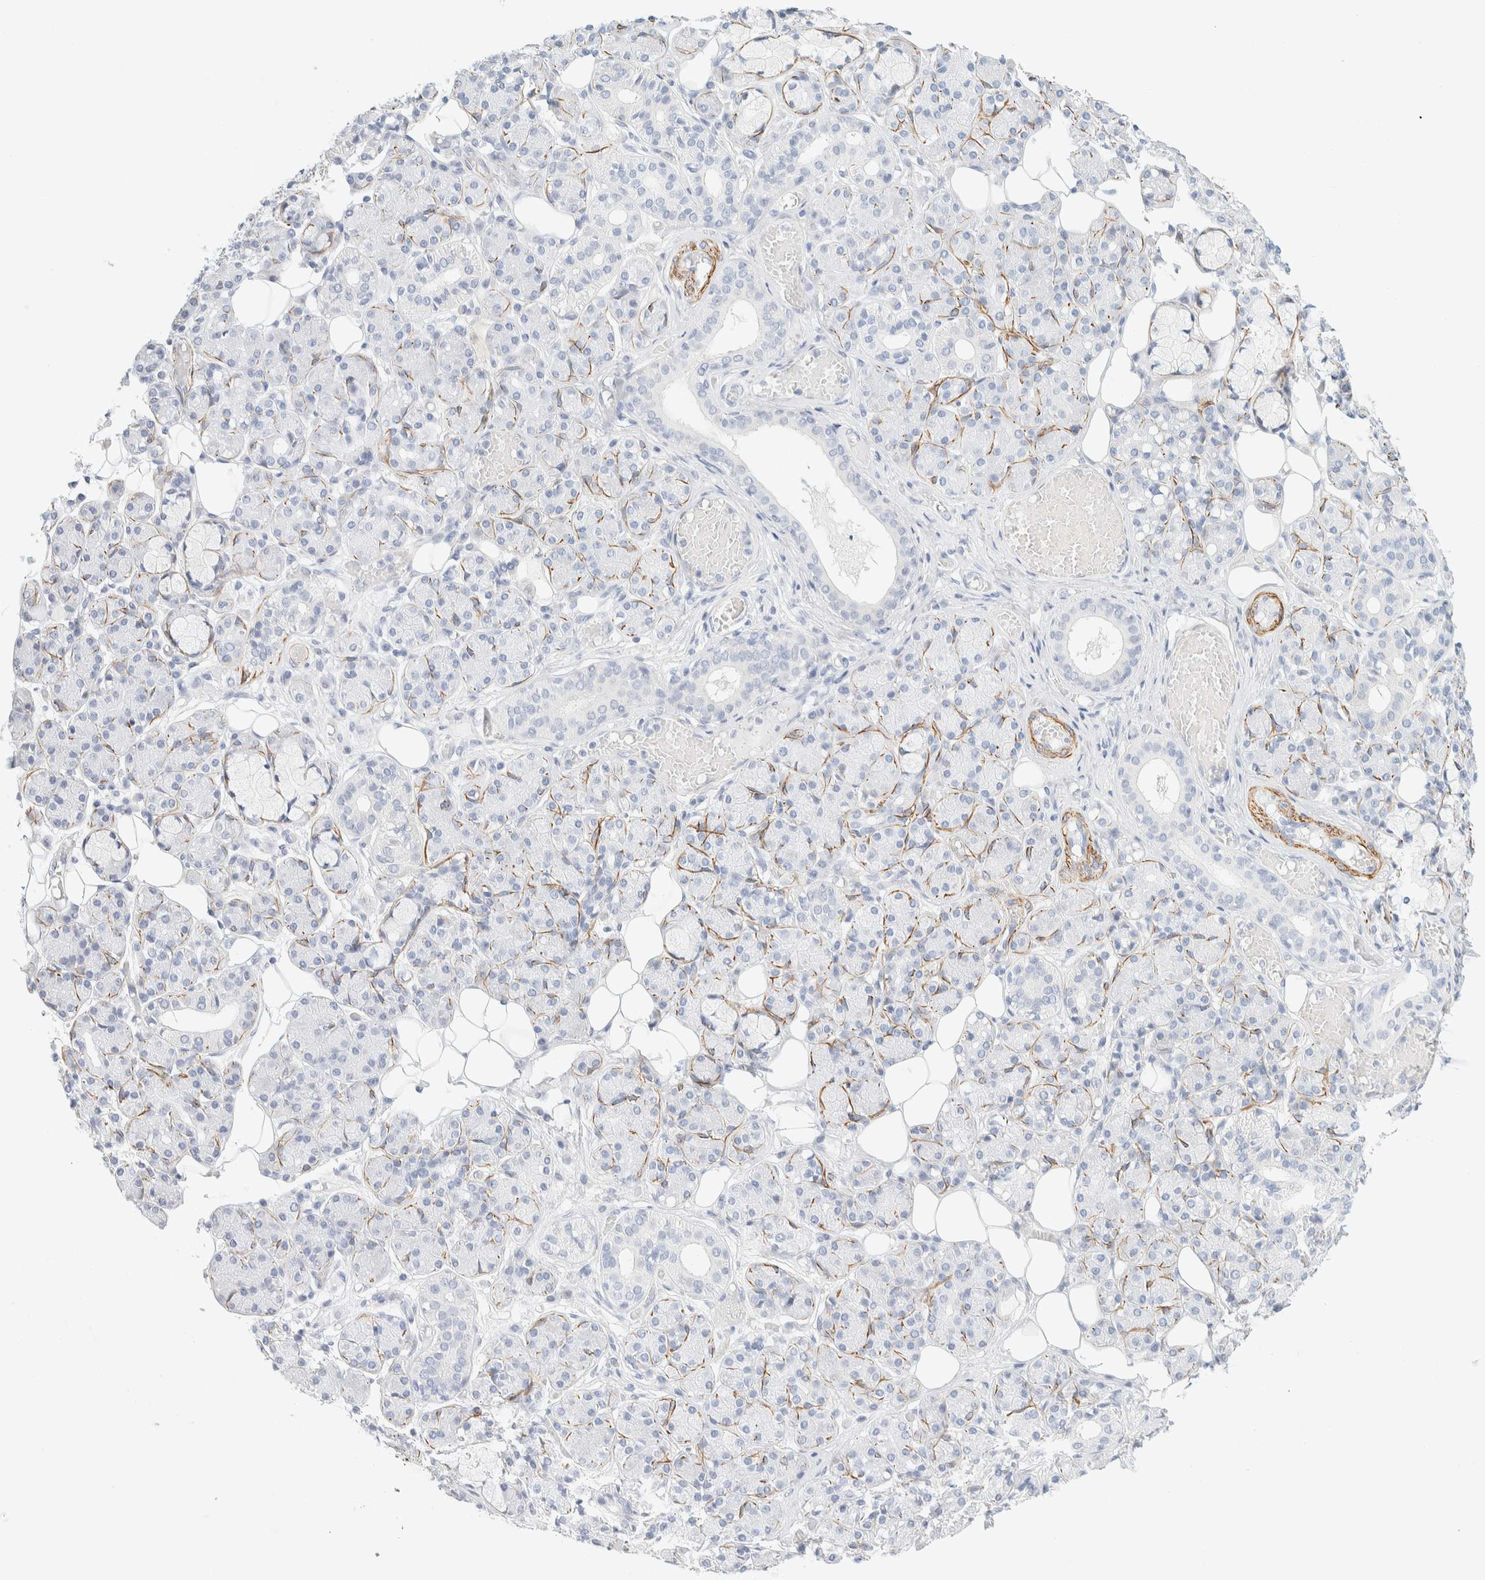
{"staining": {"intensity": "negative", "quantity": "none", "location": "none"}, "tissue": "salivary gland", "cell_type": "Glandular cells", "image_type": "normal", "snomed": [{"axis": "morphology", "description": "Normal tissue, NOS"}, {"axis": "topography", "description": "Salivary gland"}], "caption": "Histopathology image shows no protein positivity in glandular cells of unremarkable salivary gland.", "gene": "AFMID", "patient": {"sex": "male", "age": 63}}